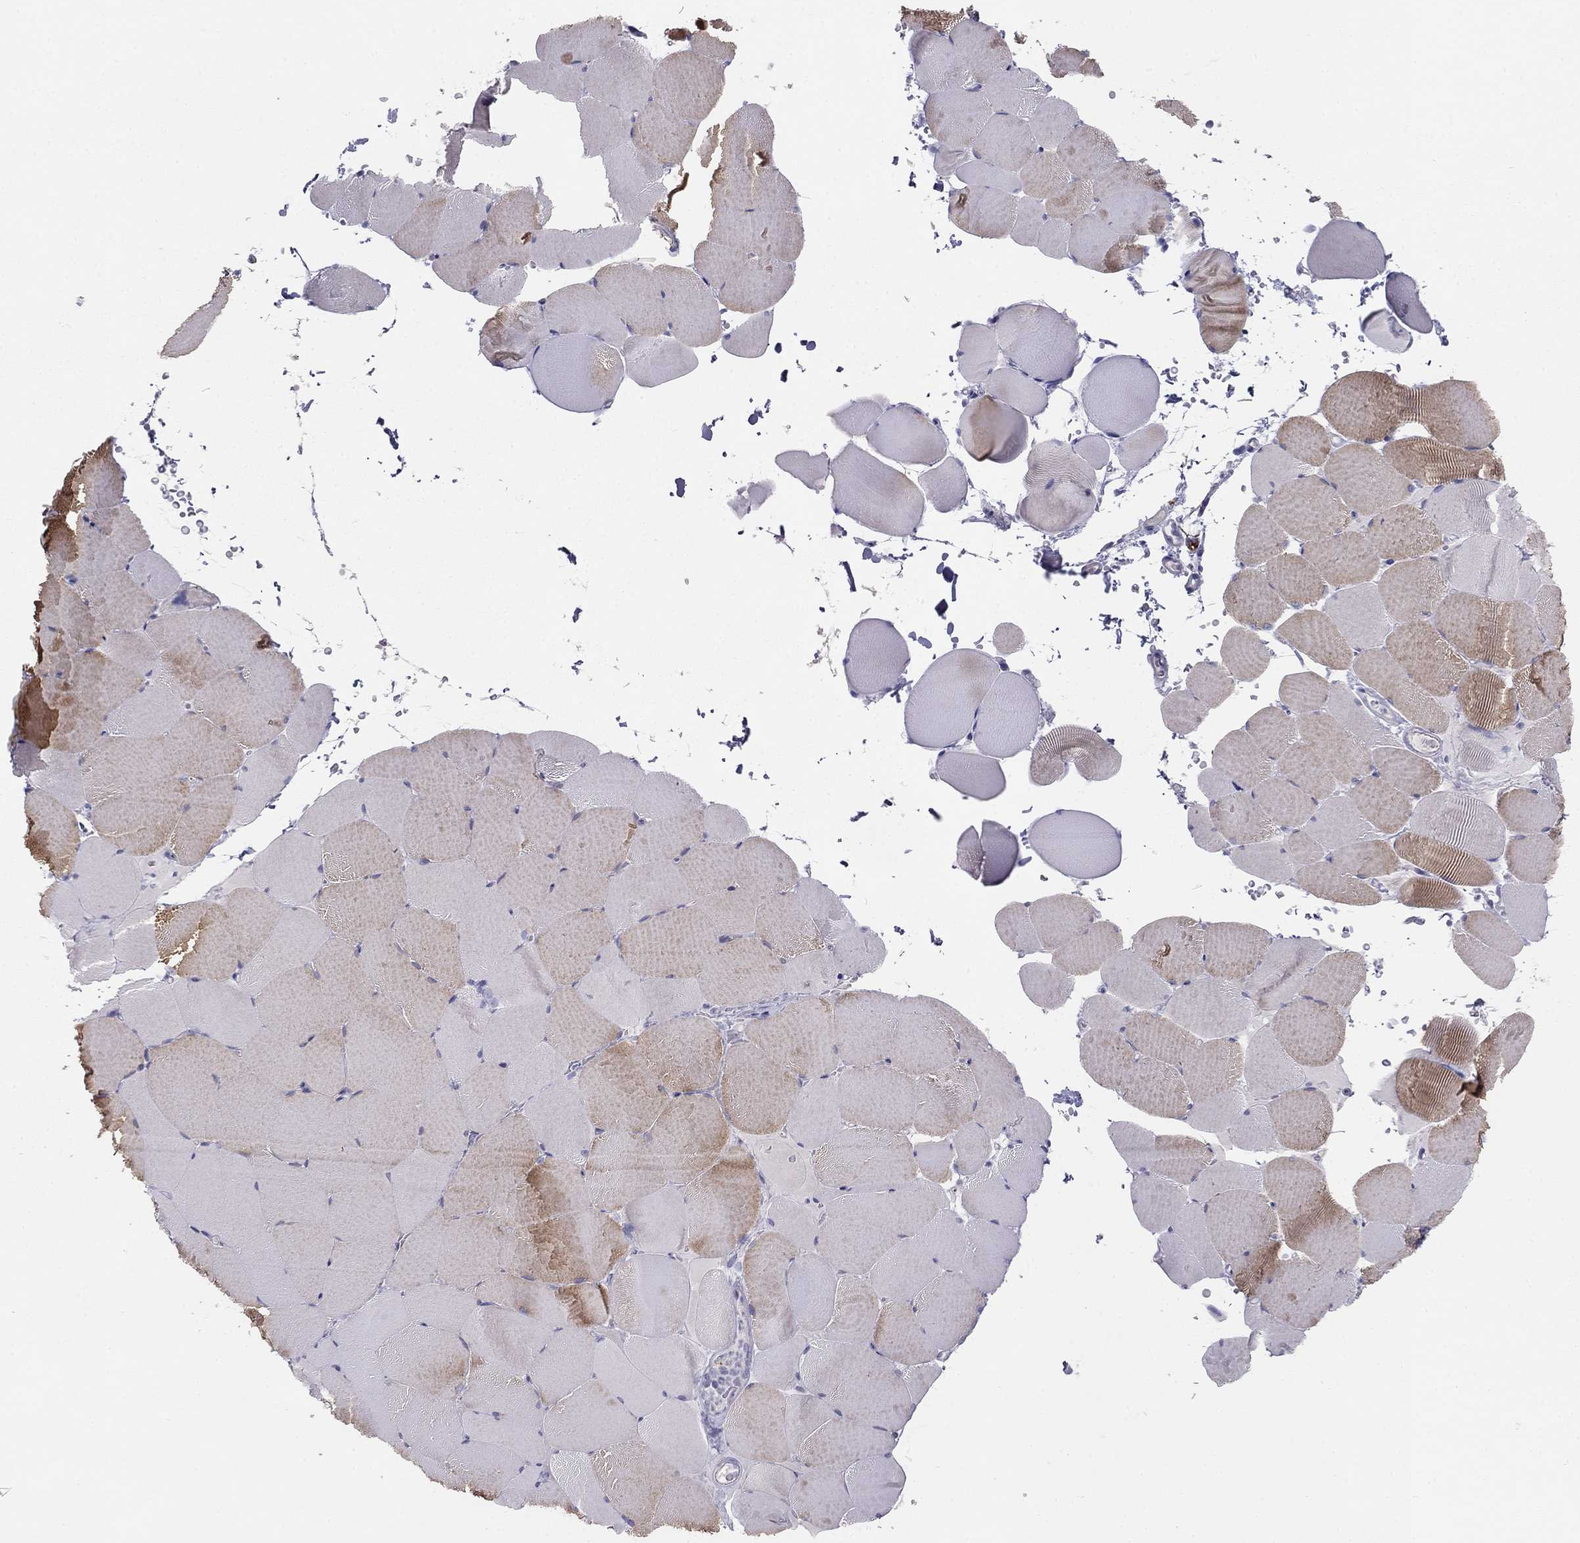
{"staining": {"intensity": "moderate", "quantity": "25%-75%", "location": "cytoplasmic/membranous"}, "tissue": "skeletal muscle", "cell_type": "Myocytes", "image_type": "normal", "snomed": [{"axis": "morphology", "description": "Normal tissue, NOS"}, {"axis": "topography", "description": "Skeletal muscle"}], "caption": "The immunohistochemical stain shows moderate cytoplasmic/membranous positivity in myocytes of benign skeletal muscle.", "gene": "MGAT4C", "patient": {"sex": "female", "age": 37}}